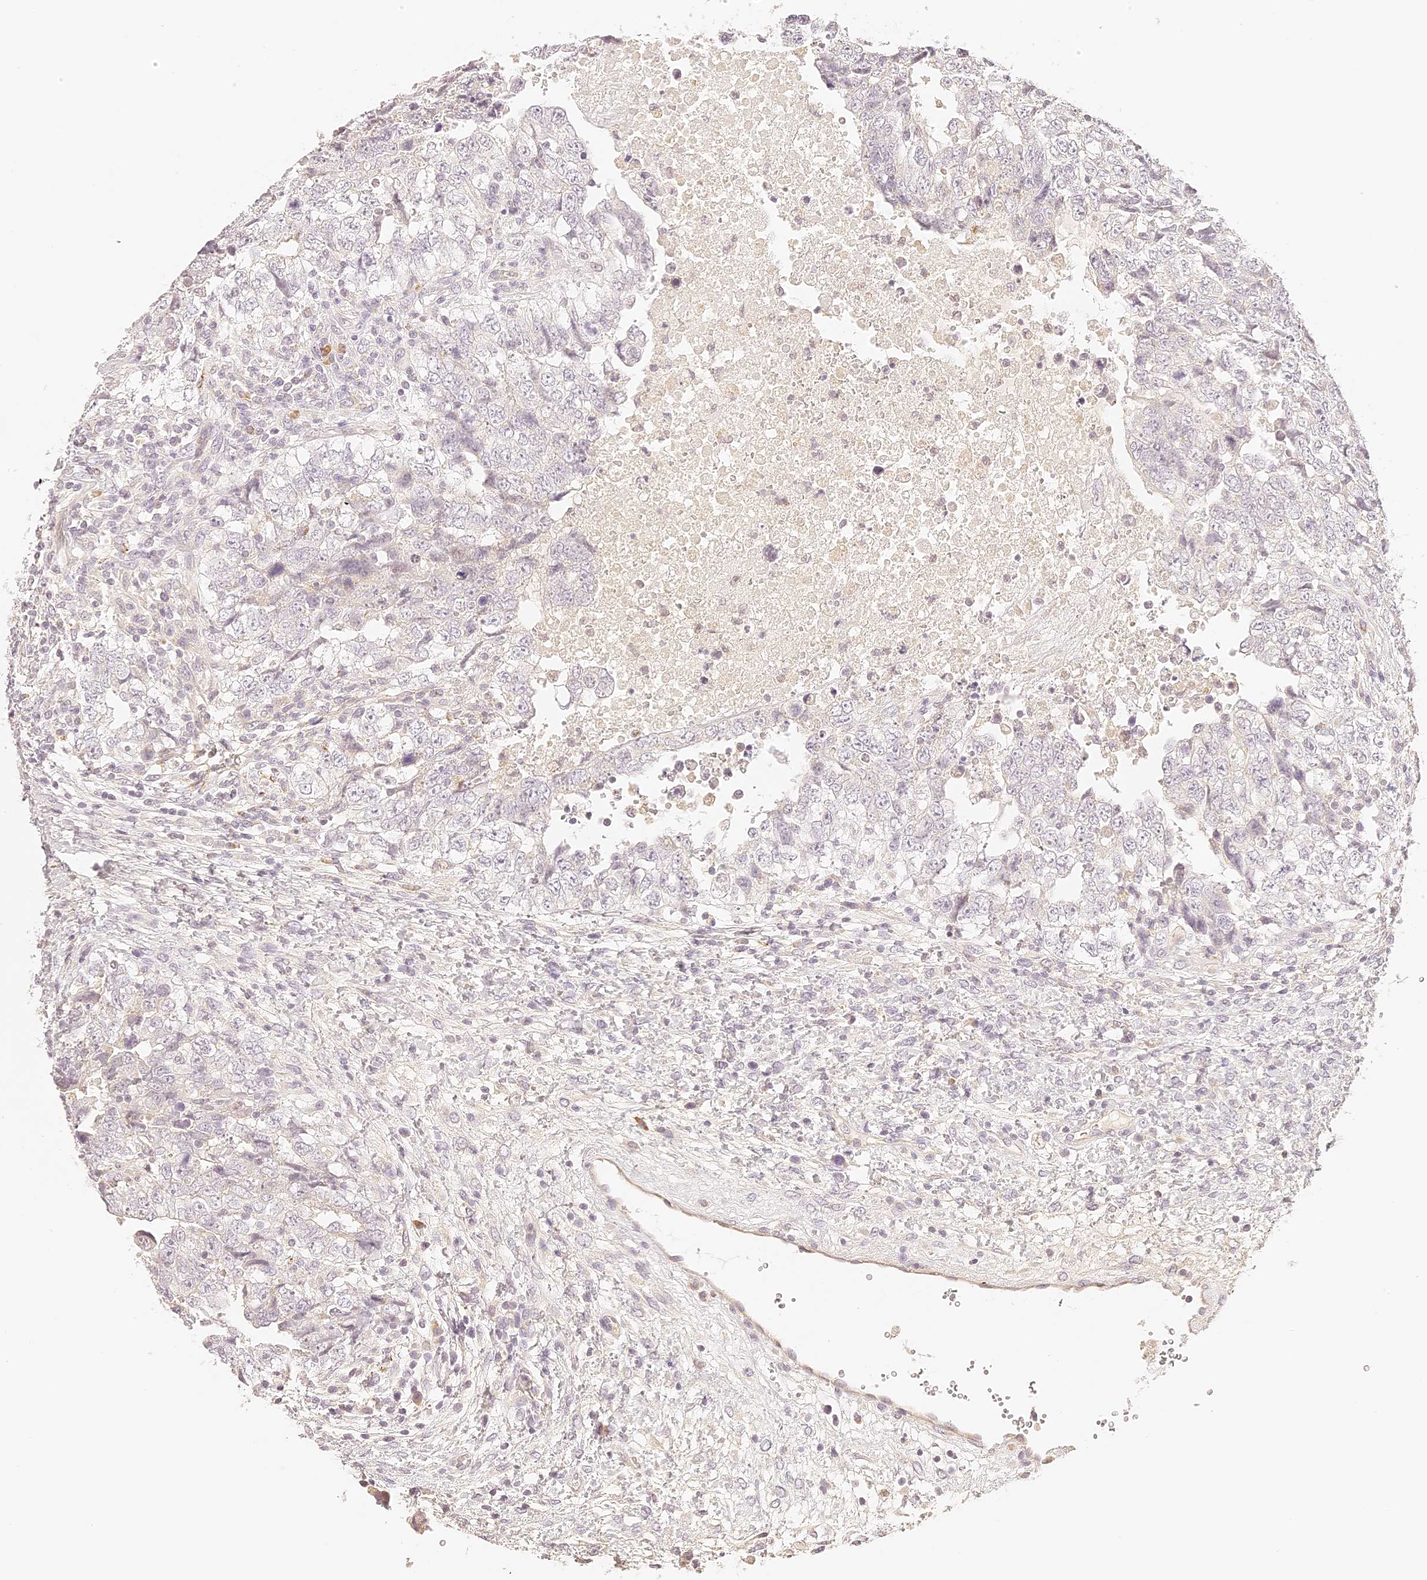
{"staining": {"intensity": "negative", "quantity": "none", "location": "none"}, "tissue": "testis cancer", "cell_type": "Tumor cells", "image_type": "cancer", "snomed": [{"axis": "morphology", "description": "Carcinoma, Embryonal, NOS"}, {"axis": "topography", "description": "Testis"}], "caption": "This is an IHC histopathology image of testis cancer. There is no positivity in tumor cells.", "gene": "TRIM45", "patient": {"sex": "male", "age": 37}}